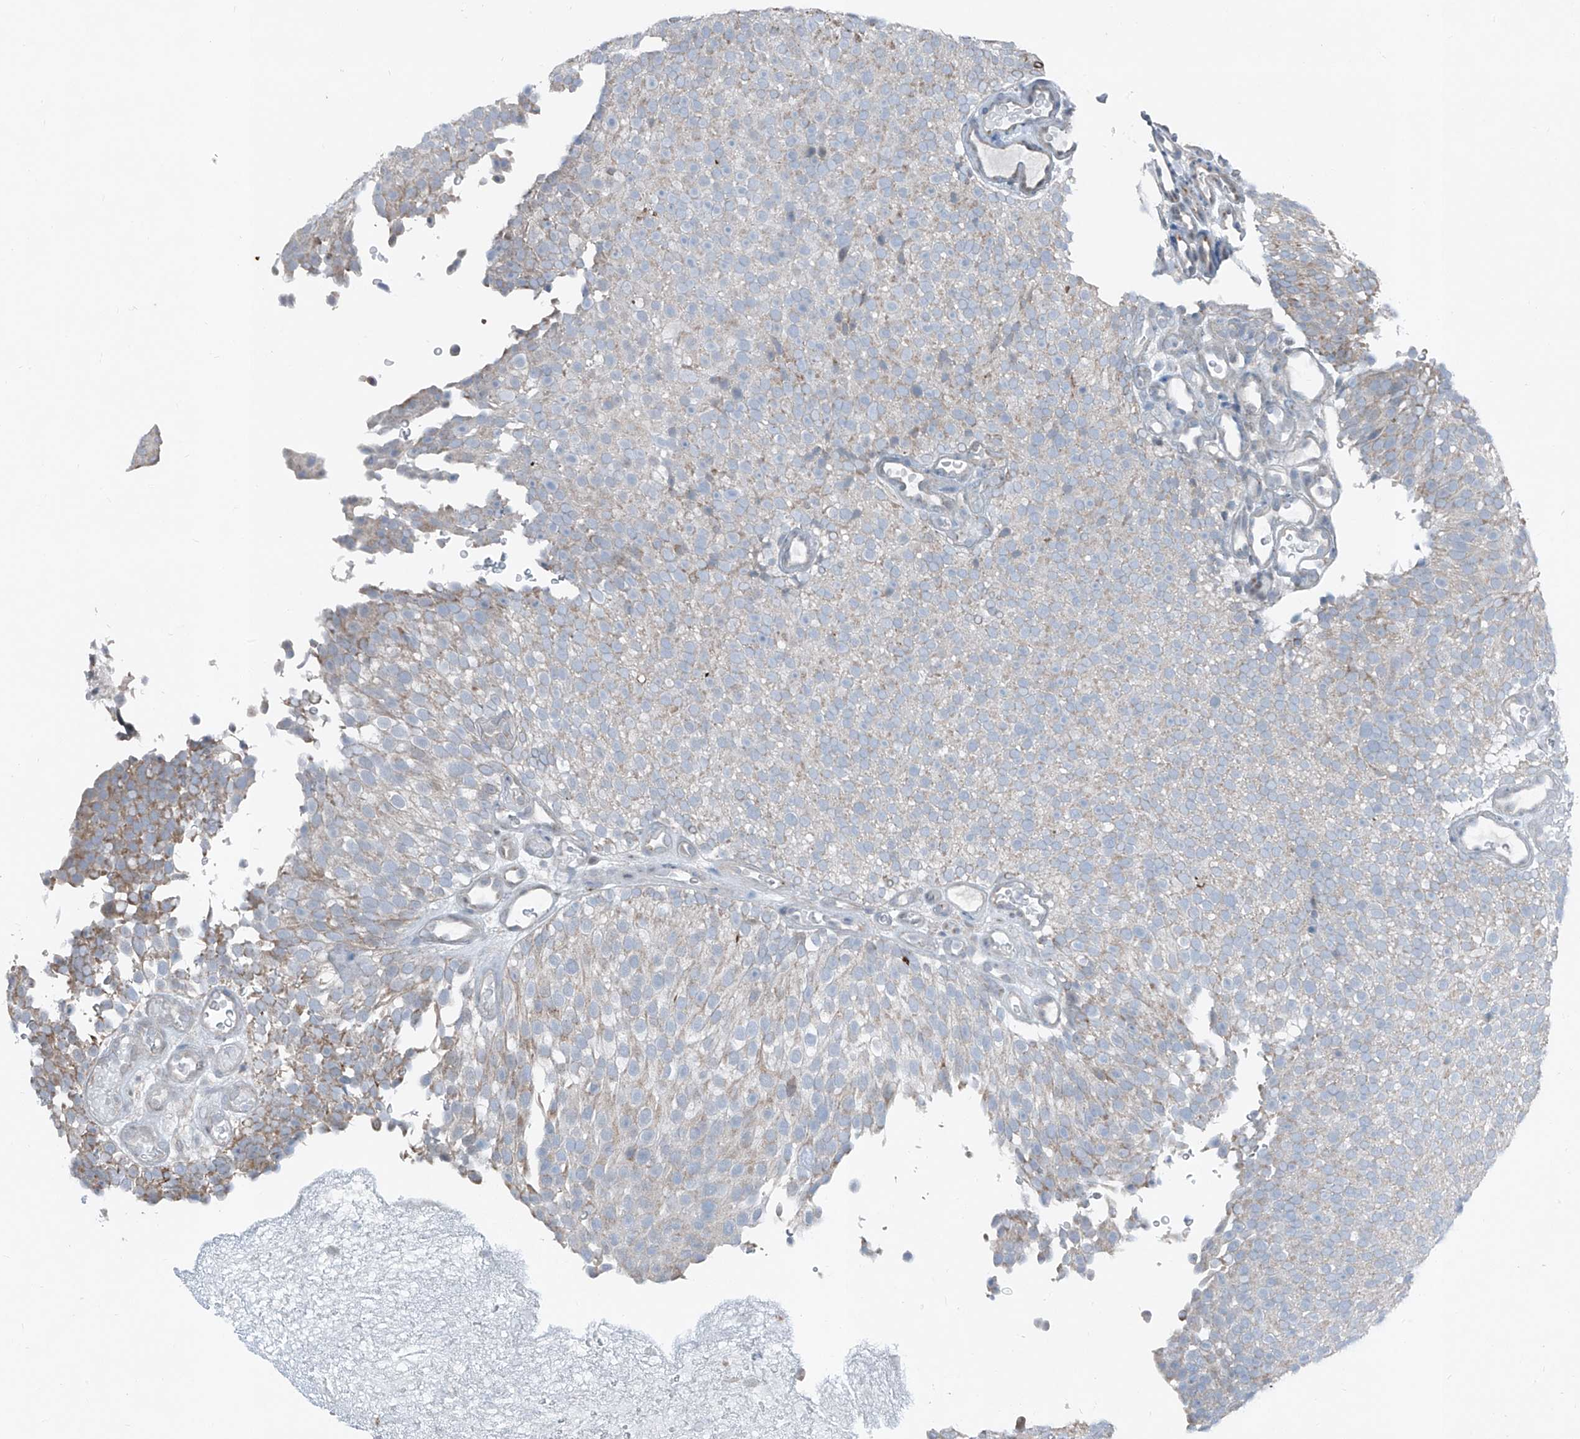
{"staining": {"intensity": "moderate", "quantity": "<25%", "location": "cytoplasmic/membranous"}, "tissue": "urothelial cancer", "cell_type": "Tumor cells", "image_type": "cancer", "snomed": [{"axis": "morphology", "description": "Urothelial carcinoma, Low grade"}, {"axis": "topography", "description": "Urinary bladder"}], "caption": "Low-grade urothelial carcinoma tissue exhibits moderate cytoplasmic/membranous staining in approximately <25% of tumor cells, visualized by immunohistochemistry.", "gene": "DYRK1B", "patient": {"sex": "male", "age": 78}}